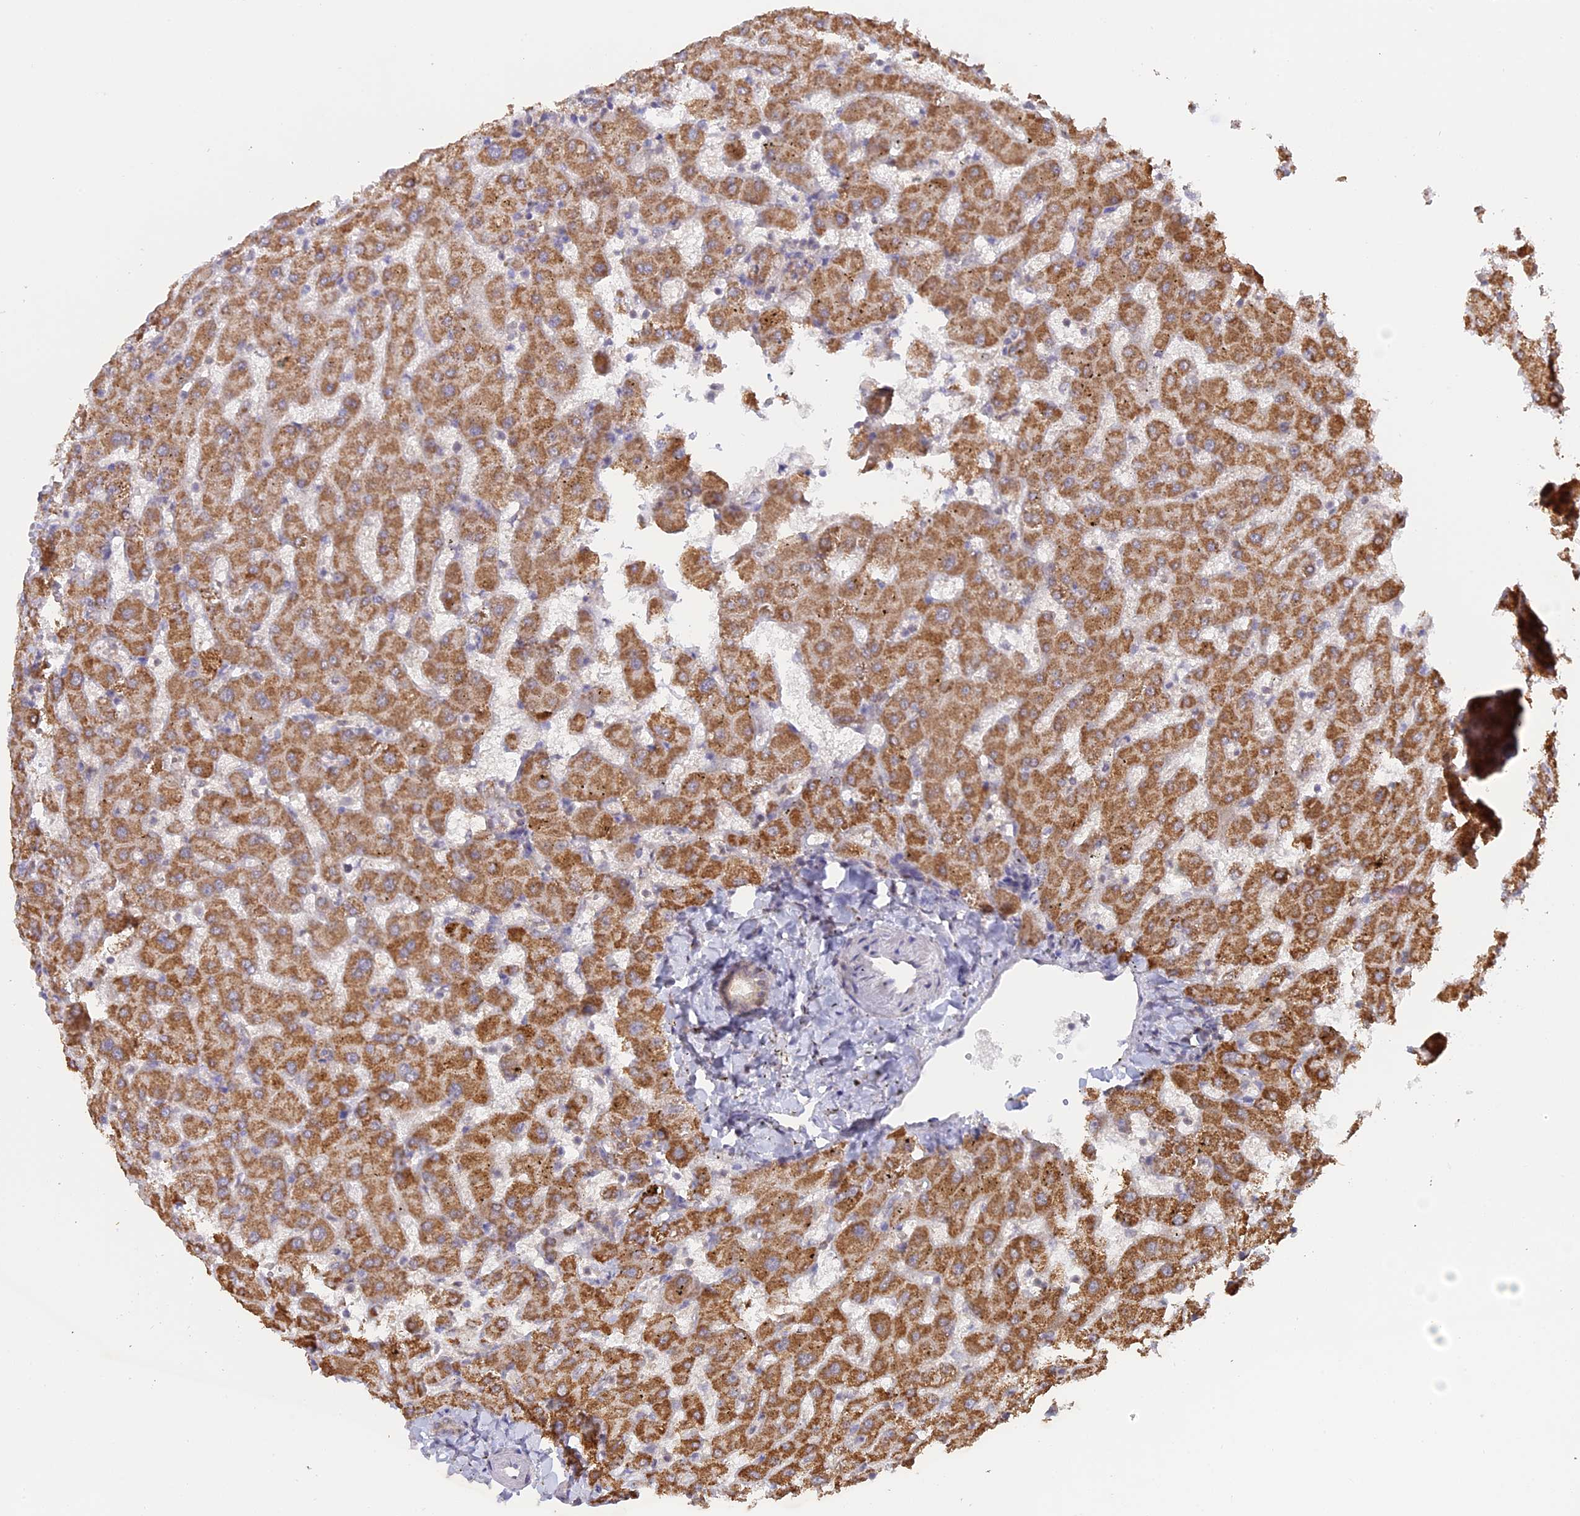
{"staining": {"intensity": "weak", "quantity": ">75%", "location": "cytoplasmic/membranous"}, "tissue": "liver", "cell_type": "Cholangiocytes", "image_type": "normal", "snomed": [{"axis": "morphology", "description": "Normal tissue, NOS"}, {"axis": "topography", "description": "Liver"}], "caption": "A brown stain highlights weak cytoplasmic/membranous staining of a protein in cholangiocytes of normal liver.", "gene": "FAM210B", "patient": {"sex": "female", "age": 63}}